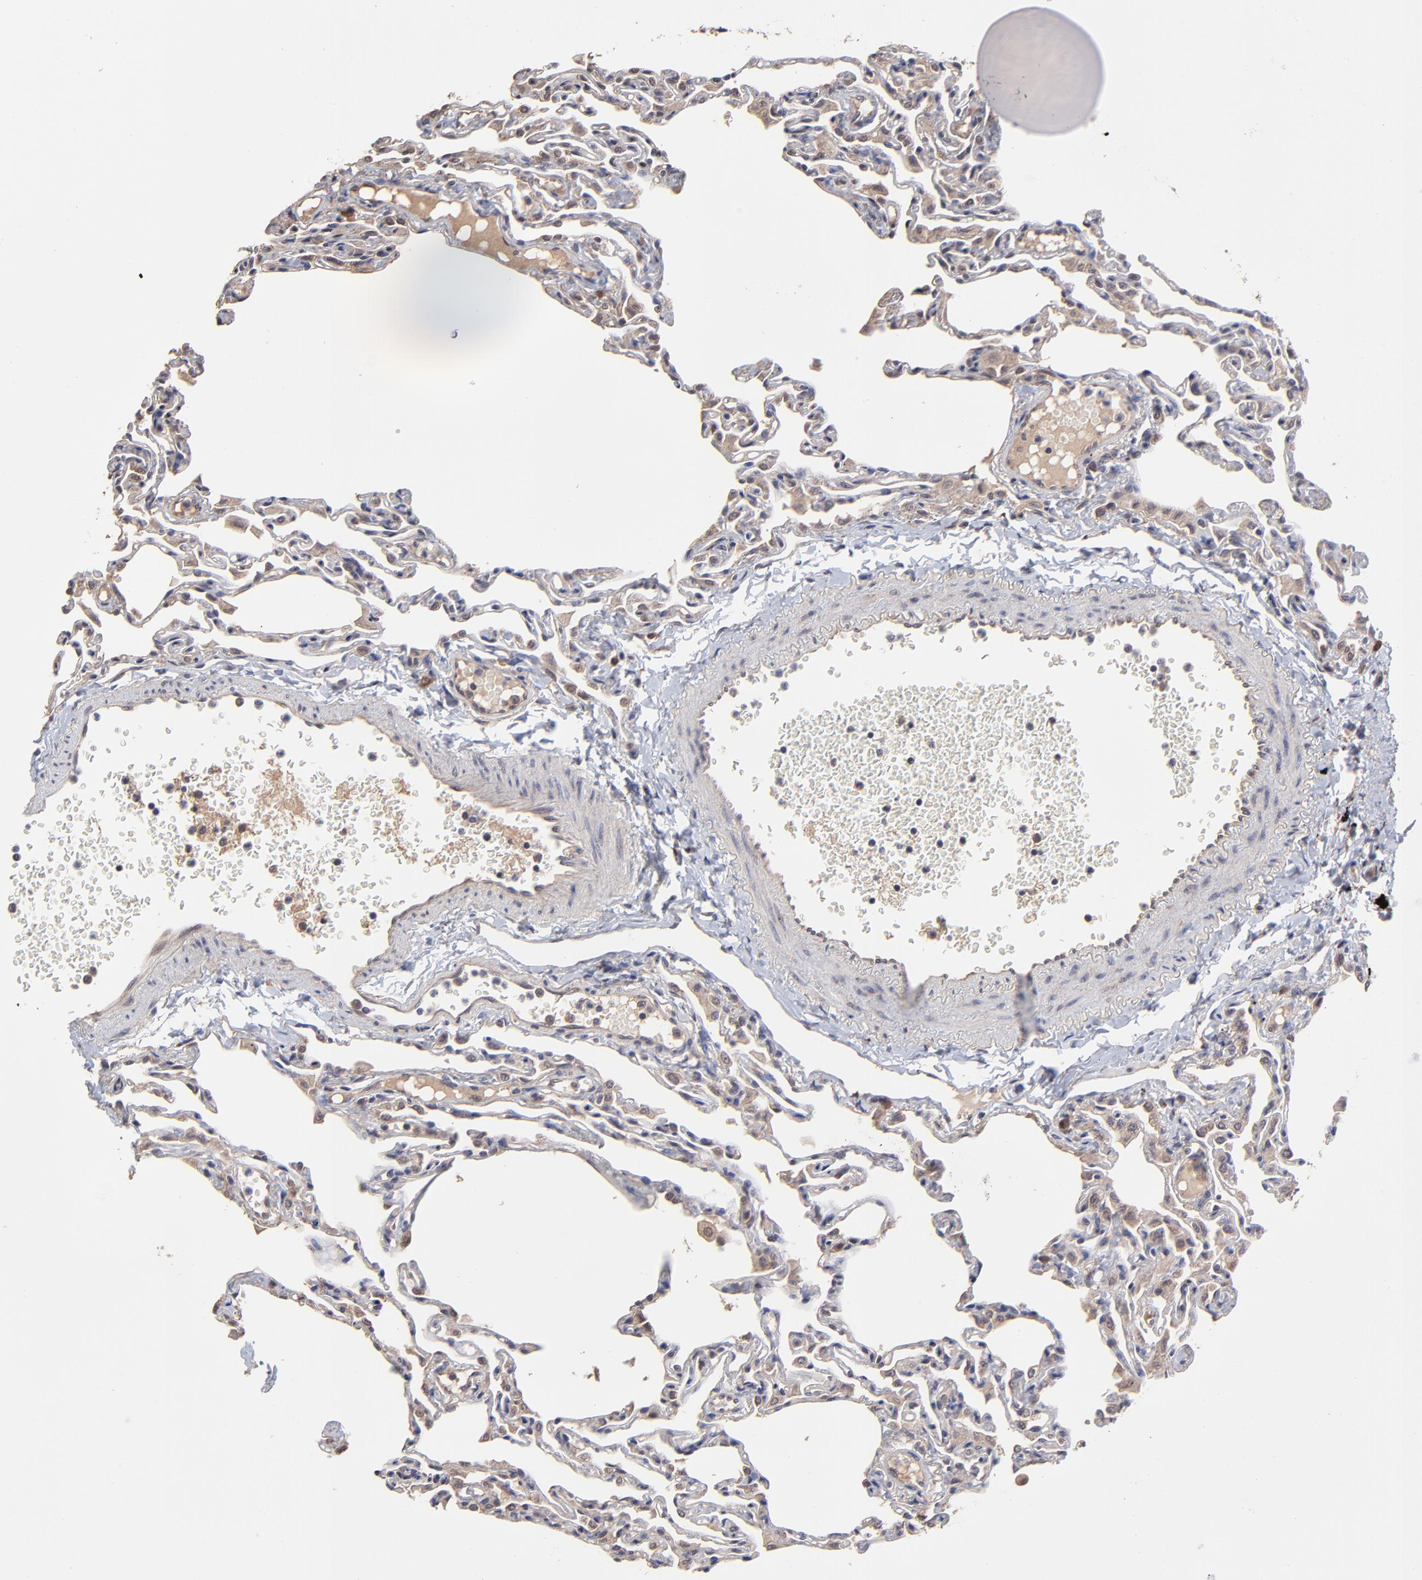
{"staining": {"intensity": "weak", "quantity": ">75%", "location": "cytoplasmic/membranous"}, "tissue": "lung", "cell_type": "Alveolar cells", "image_type": "normal", "snomed": [{"axis": "morphology", "description": "Normal tissue, NOS"}, {"axis": "topography", "description": "Lung"}], "caption": "Immunohistochemistry (IHC) histopathology image of normal human lung stained for a protein (brown), which demonstrates low levels of weak cytoplasmic/membranous staining in about >75% of alveolar cells.", "gene": "CHL1", "patient": {"sex": "female", "age": 49}}